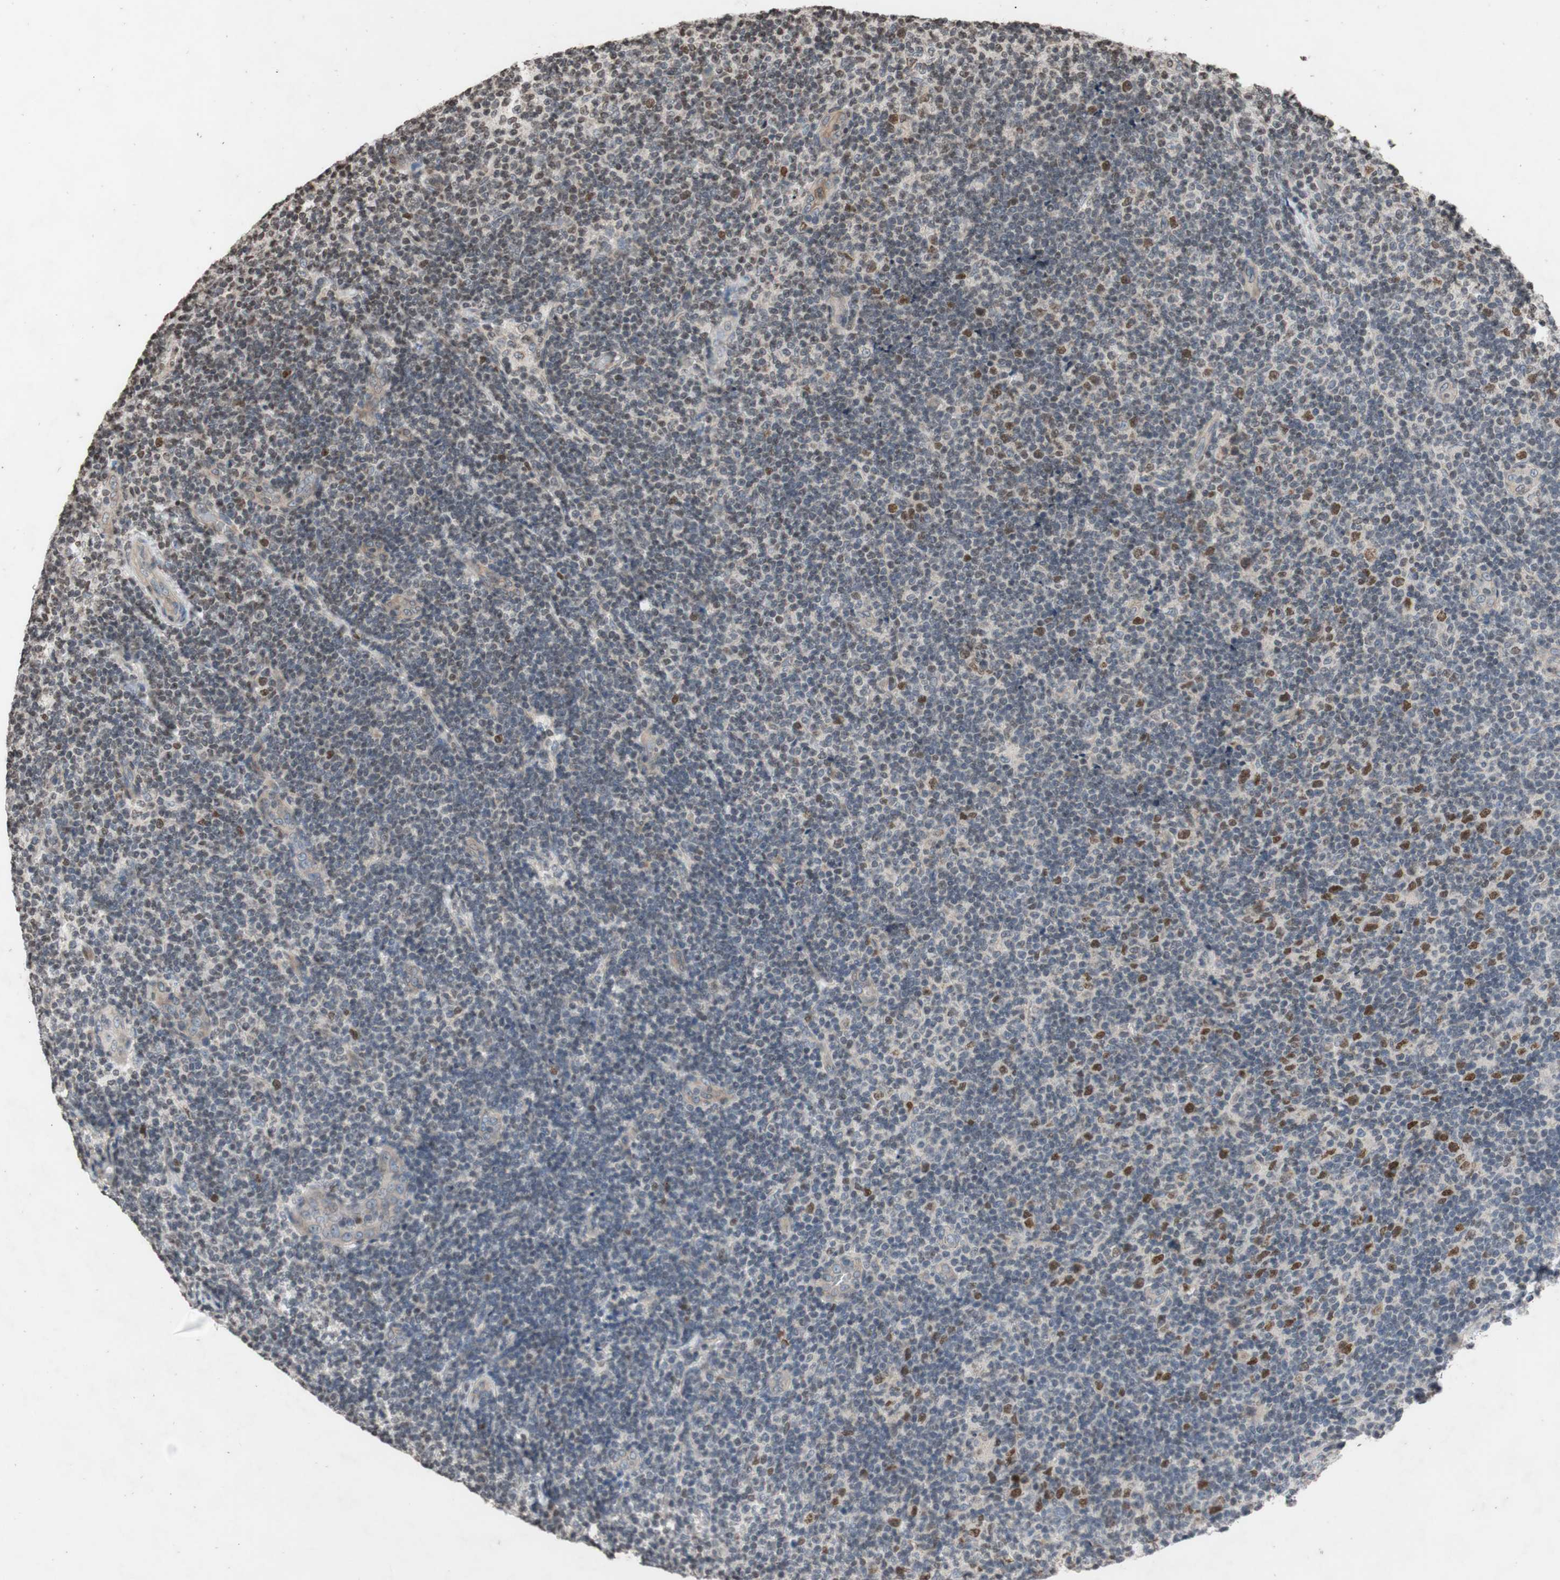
{"staining": {"intensity": "moderate", "quantity": "<25%", "location": "nuclear"}, "tissue": "lymphoma", "cell_type": "Tumor cells", "image_type": "cancer", "snomed": [{"axis": "morphology", "description": "Malignant lymphoma, non-Hodgkin's type, Low grade"}, {"axis": "topography", "description": "Lymph node"}], "caption": "Protein analysis of low-grade malignant lymphoma, non-Hodgkin's type tissue demonstrates moderate nuclear staining in about <25% of tumor cells. The protein of interest is stained brown, and the nuclei are stained in blue (DAB (3,3'-diaminobenzidine) IHC with brightfield microscopy, high magnification).", "gene": "MCM6", "patient": {"sex": "male", "age": 83}}